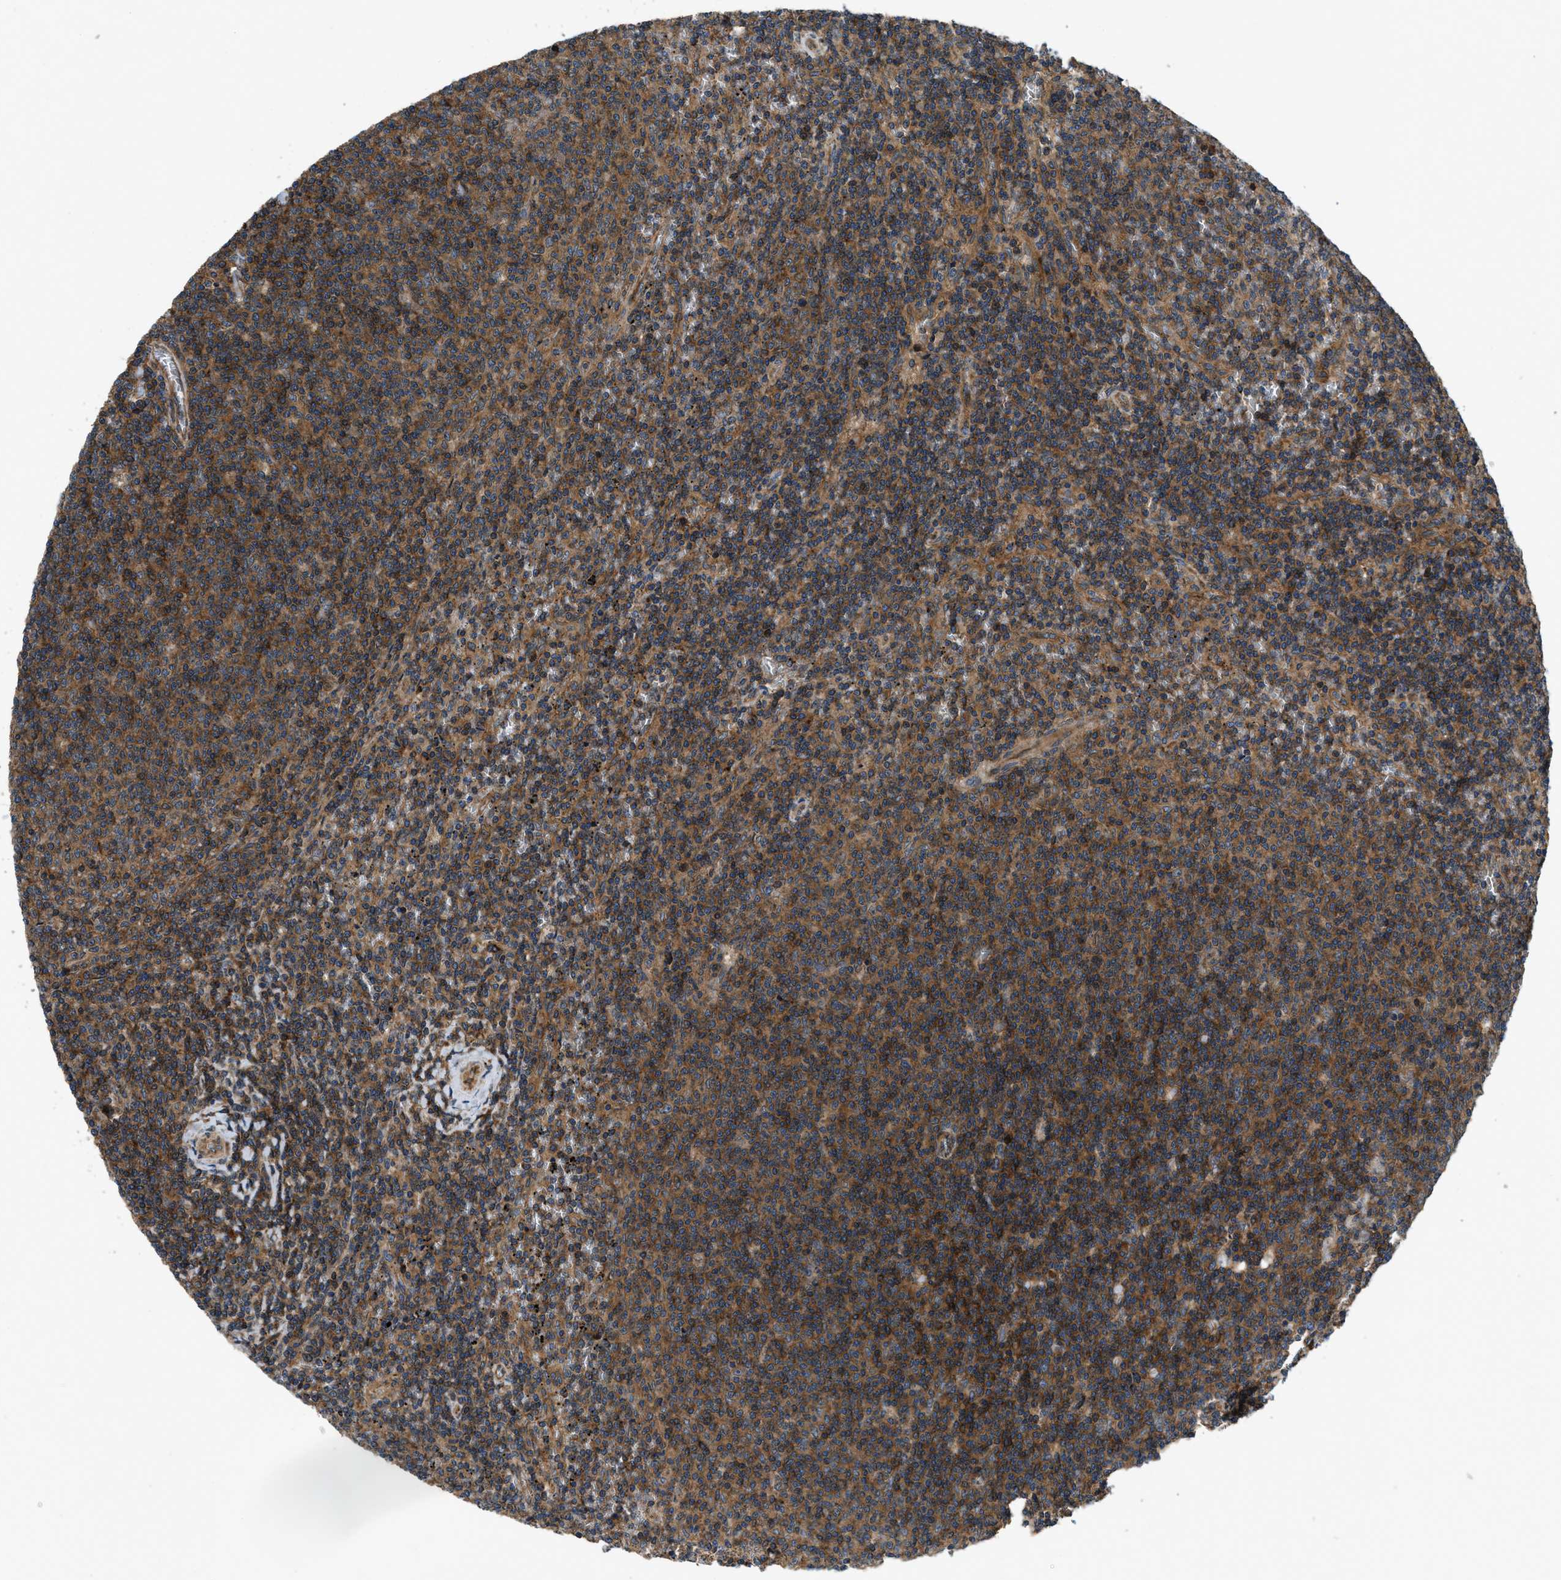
{"staining": {"intensity": "weak", "quantity": ">75%", "location": "cytoplasmic/membranous"}, "tissue": "lymphoma", "cell_type": "Tumor cells", "image_type": "cancer", "snomed": [{"axis": "morphology", "description": "Malignant lymphoma, non-Hodgkin's type, Low grade"}, {"axis": "topography", "description": "Spleen"}], "caption": "The photomicrograph shows immunohistochemical staining of lymphoma. There is weak cytoplasmic/membranous expression is identified in approximately >75% of tumor cells.", "gene": "CNNM3", "patient": {"sex": "female", "age": 50}}